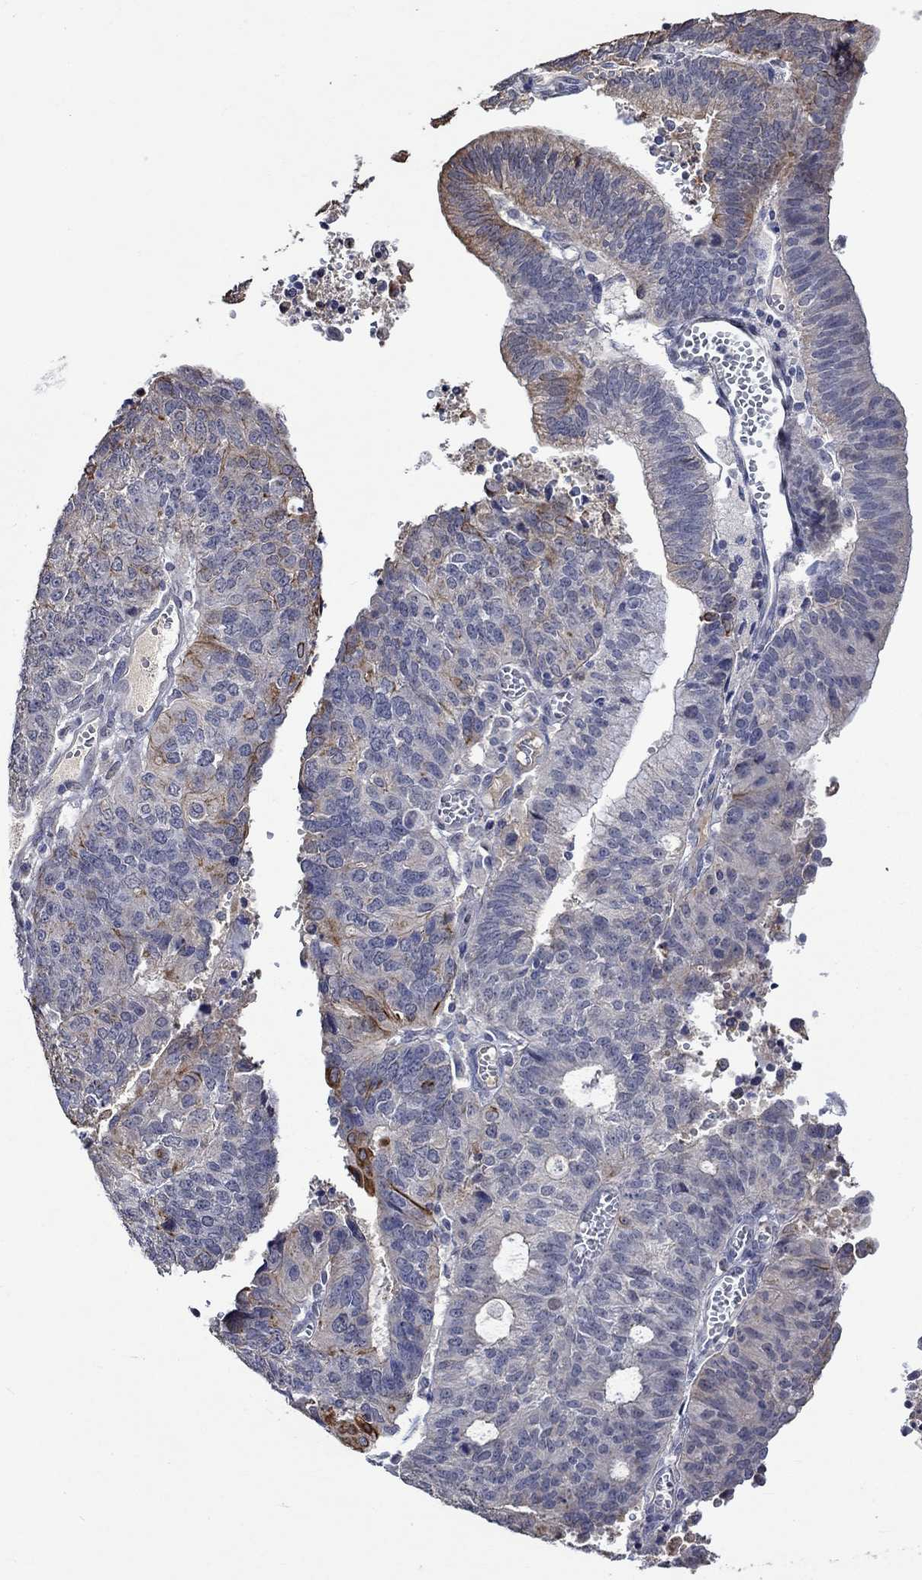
{"staining": {"intensity": "strong", "quantity": "<25%", "location": "cytoplasmic/membranous"}, "tissue": "endometrial cancer", "cell_type": "Tumor cells", "image_type": "cancer", "snomed": [{"axis": "morphology", "description": "Adenocarcinoma, NOS"}, {"axis": "topography", "description": "Endometrium"}], "caption": "Protein staining demonstrates strong cytoplasmic/membranous expression in approximately <25% of tumor cells in endometrial cancer.", "gene": "DDX3Y", "patient": {"sex": "female", "age": 82}}